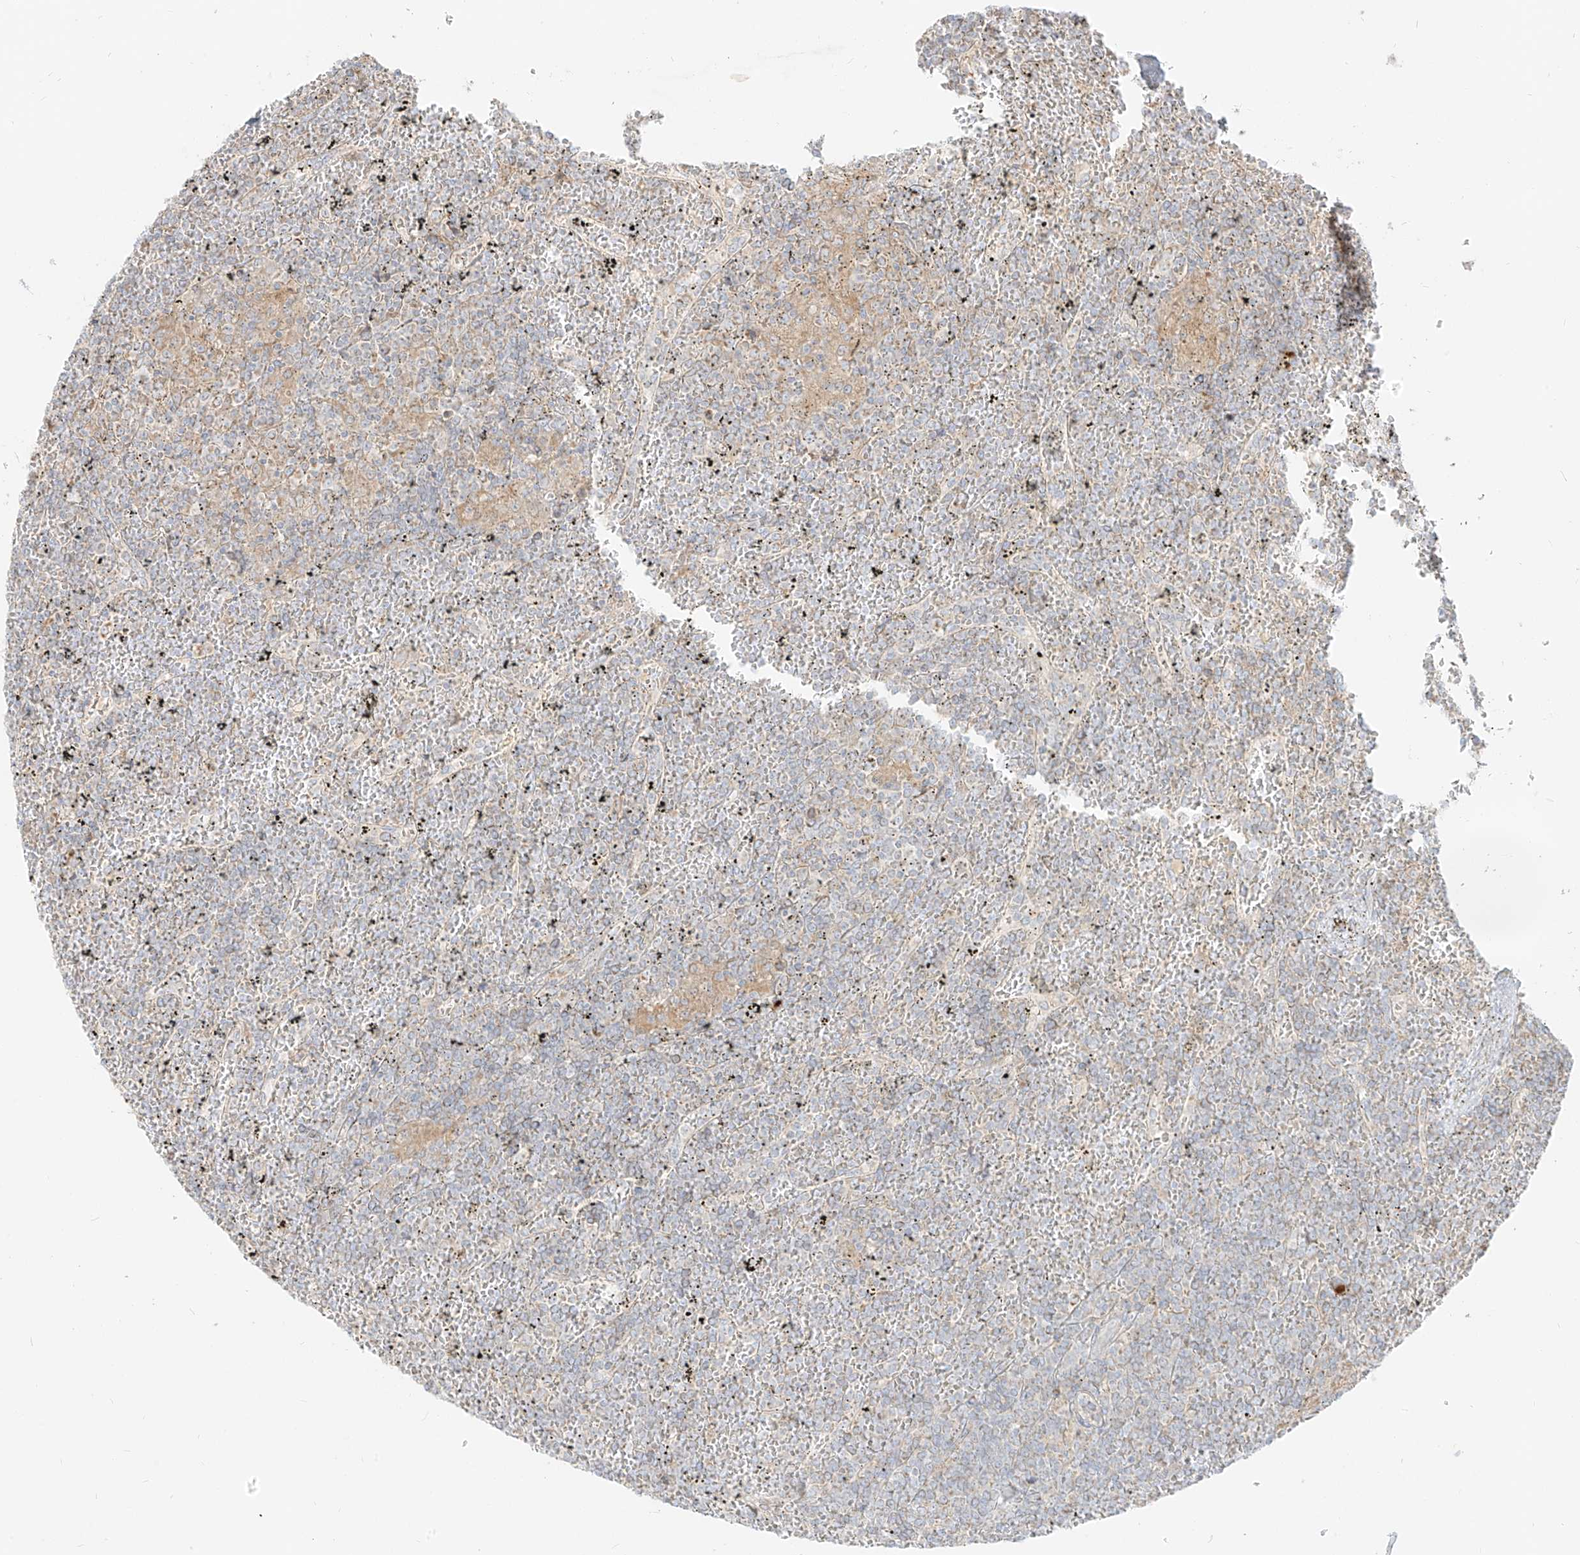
{"staining": {"intensity": "negative", "quantity": "none", "location": "none"}, "tissue": "lymphoma", "cell_type": "Tumor cells", "image_type": "cancer", "snomed": [{"axis": "morphology", "description": "Malignant lymphoma, non-Hodgkin's type, Low grade"}, {"axis": "topography", "description": "Spleen"}], "caption": "An image of human malignant lymphoma, non-Hodgkin's type (low-grade) is negative for staining in tumor cells. (IHC, brightfield microscopy, high magnification).", "gene": "ZIM3", "patient": {"sex": "female", "age": 19}}